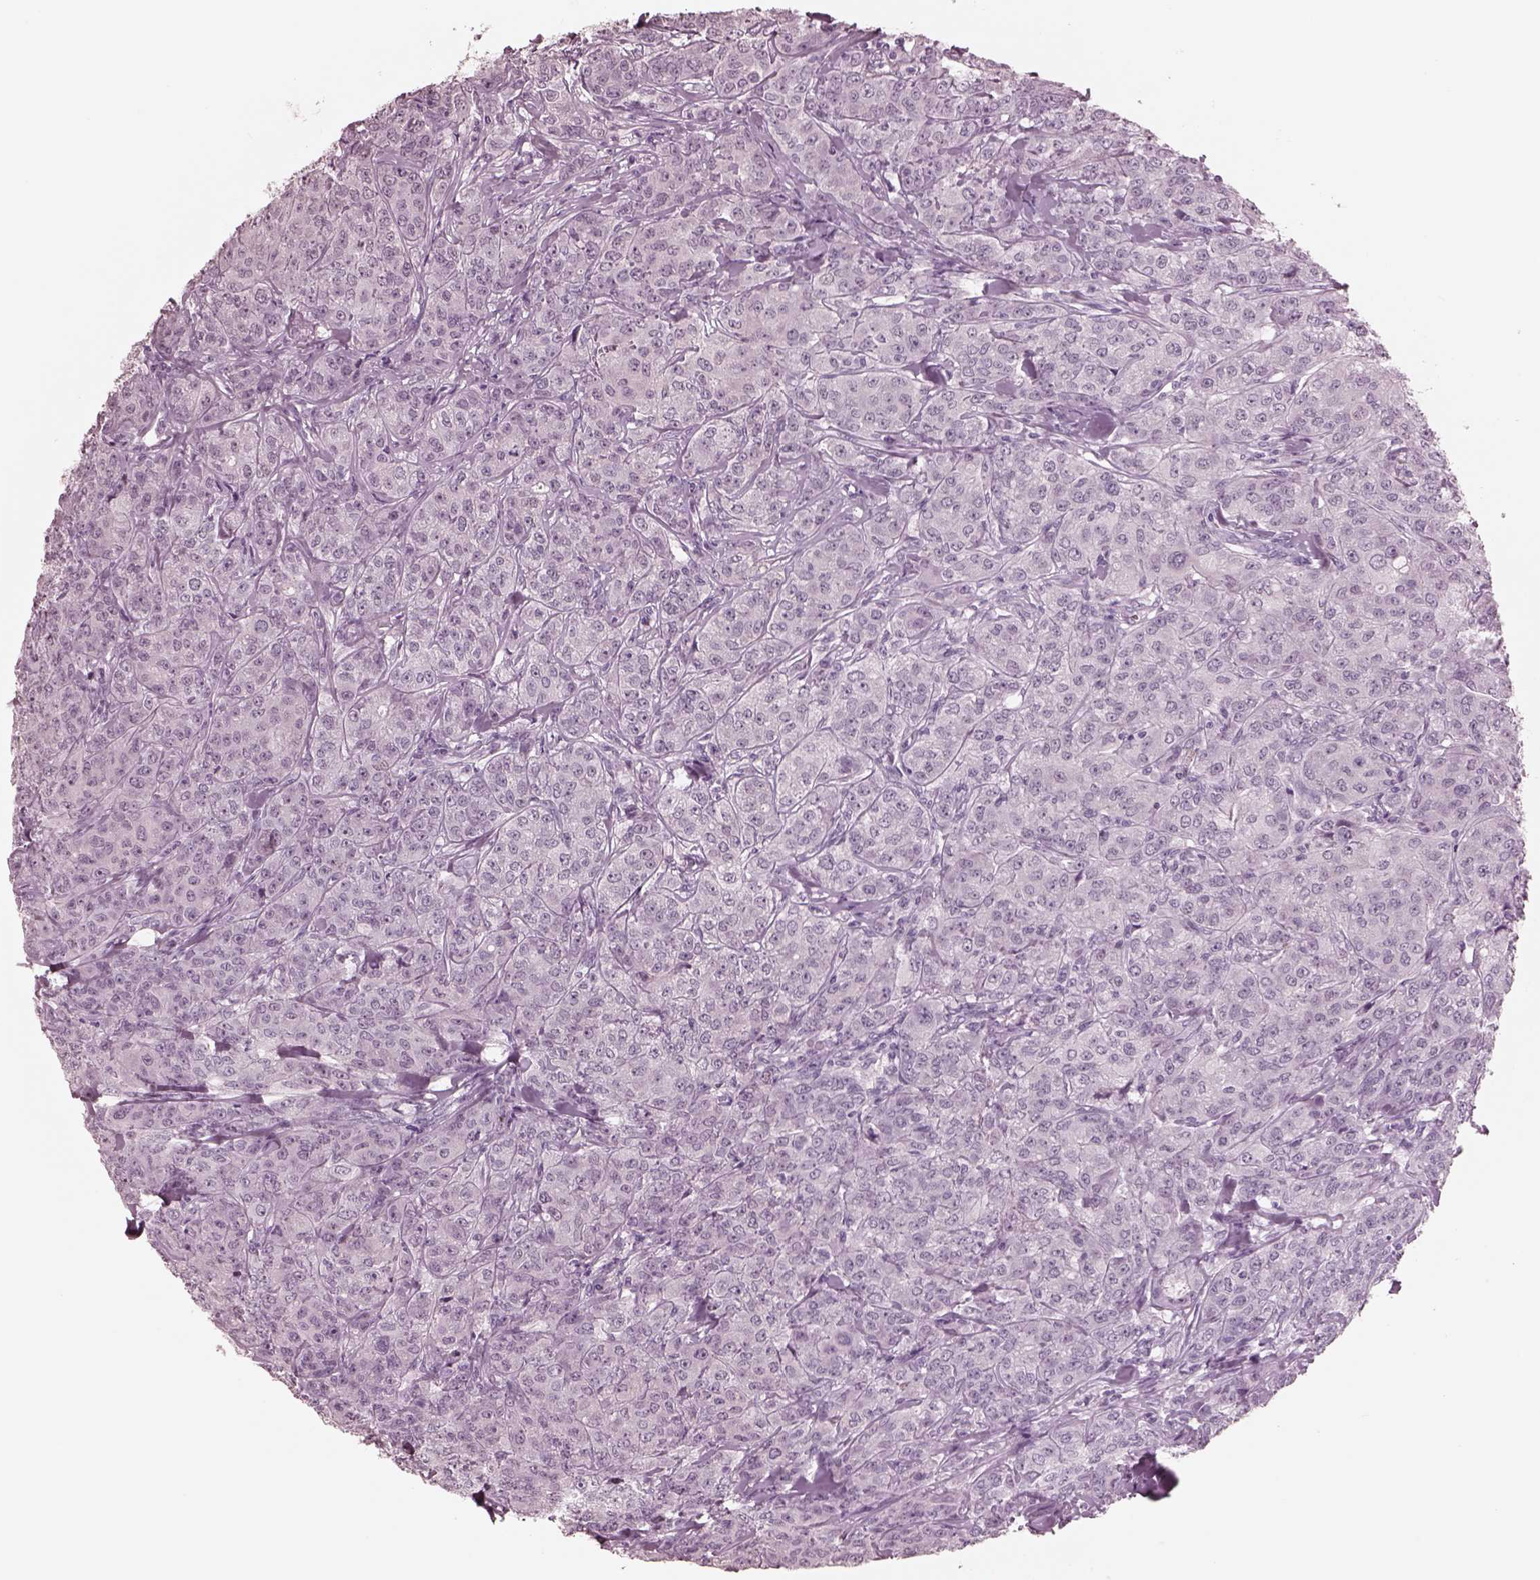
{"staining": {"intensity": "negative", "quantity": "none", "location": "none"}, "tissue": "breast cancer", "cell_type": "Tumor cells", "image_type": "cancer", "snomed": [{"axis": "morphology", "description": "Duct carcinoma"}, {"axis": "topography", "description": "Breast"}], "caption": "High power microscopy micrograph of an IHC micrograph of infiltrating ductal carcinoma (breast), revealing no significant positivity in tumor cells.", "gene": "GARIN4", "patient": {"sex": "female", "age": 43}}